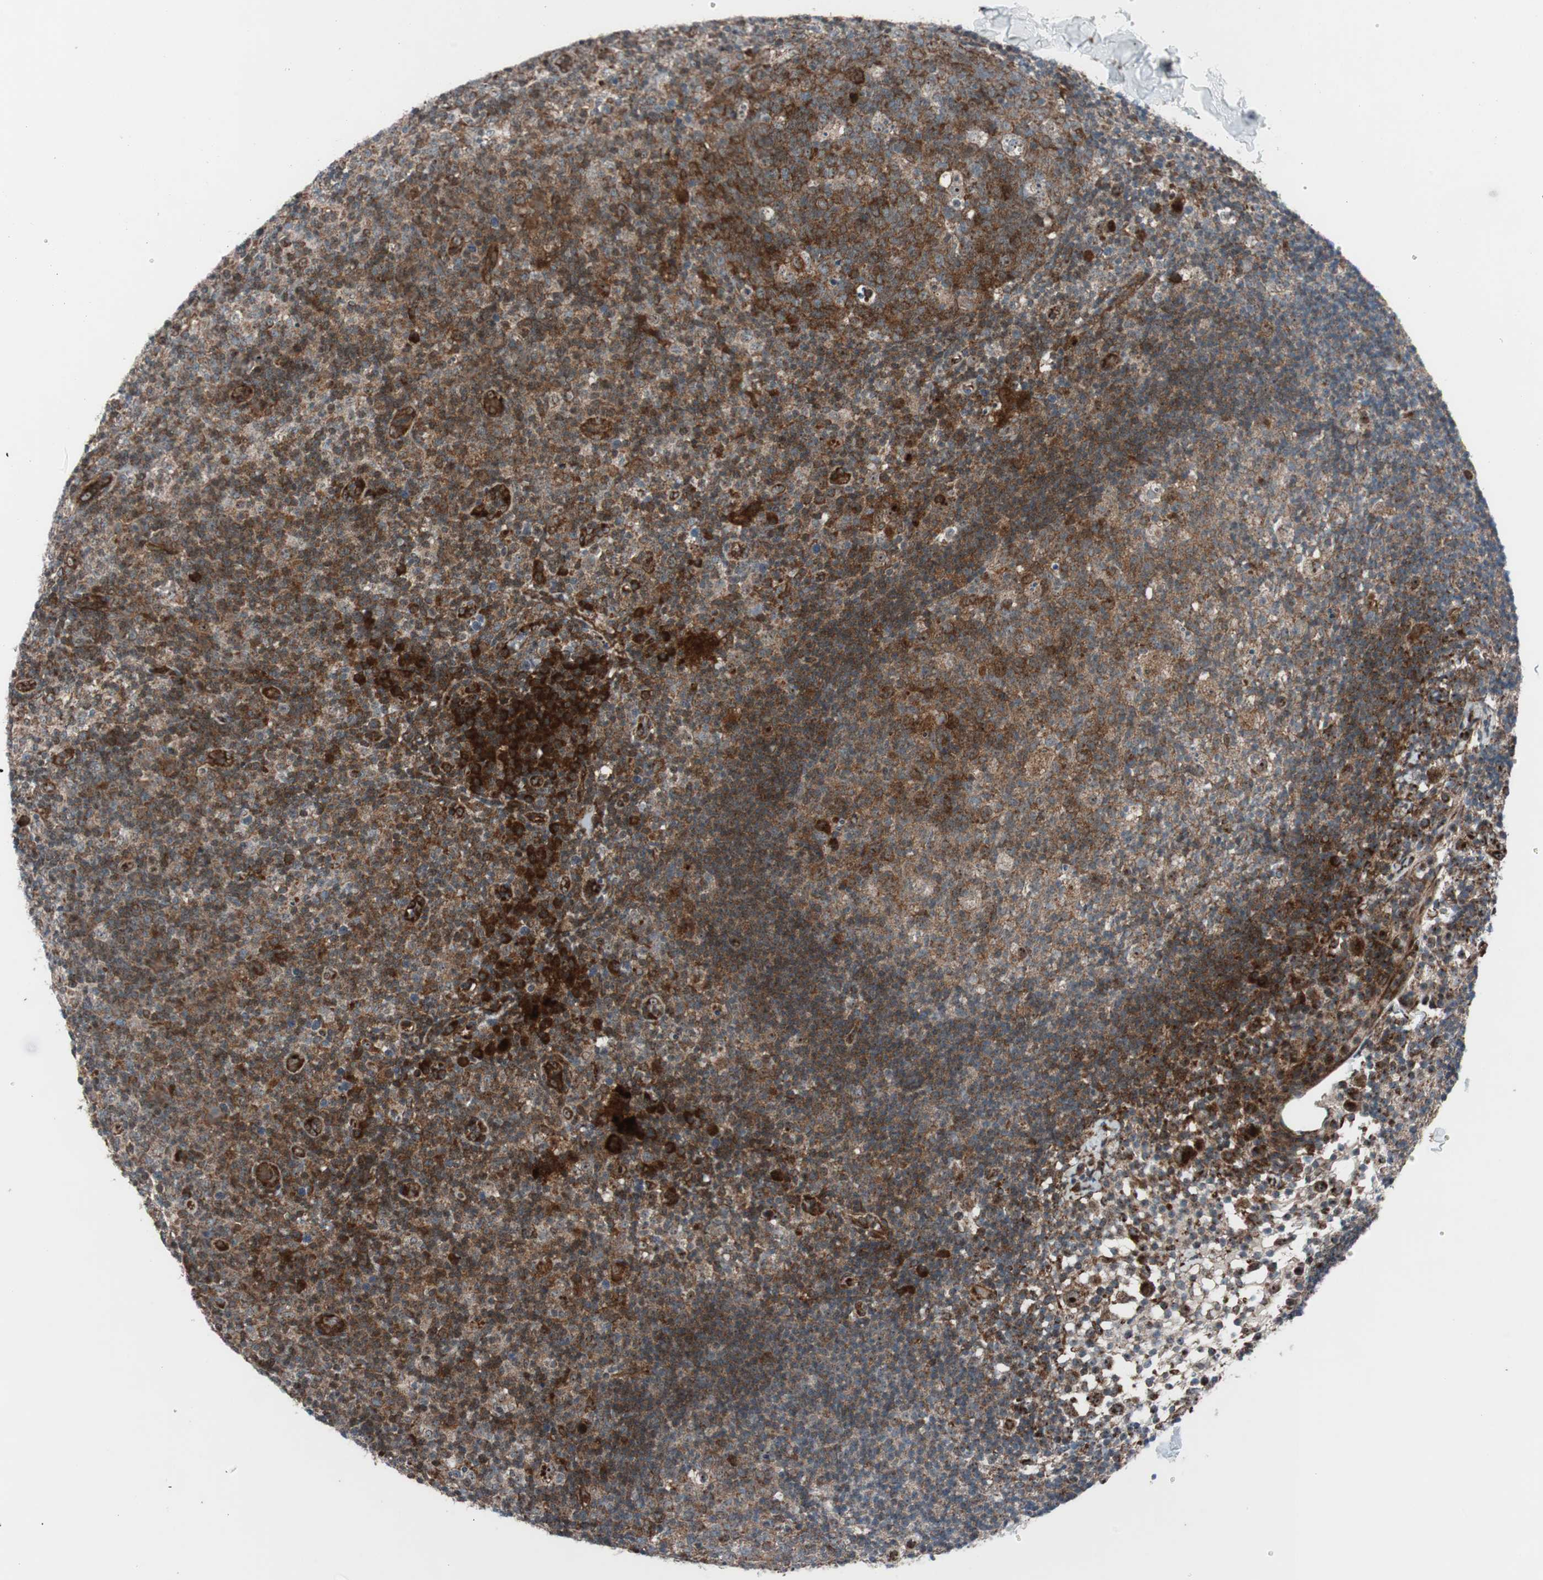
{"staining": {"intensity": "strong", "quantity": ">75%", "location": "cytoplasmic/membranous"}, "tissue": "lymph node", "cell_type": "Germinal center cells", "image_type": "normal", "snomed": [{"axis": "morphology", "description": "Normal tissue, NOS"}, {"axis": "morphology", "description": "Inflammation, NOS"}, {"axis": "topography", "description": "Lymph node"}], "caption": "Protein staining by IHC demonstrates strong cytoplasmic/membranous staining in about >75% of germinal center cells in unremarkable lymph node. (DAB (3,3'-diaminobenzidine) IHC, brown staining for protein, blue staining for nuclei).", "gene": "CCL14", "patient": {"sex": "male", "age": 55}}